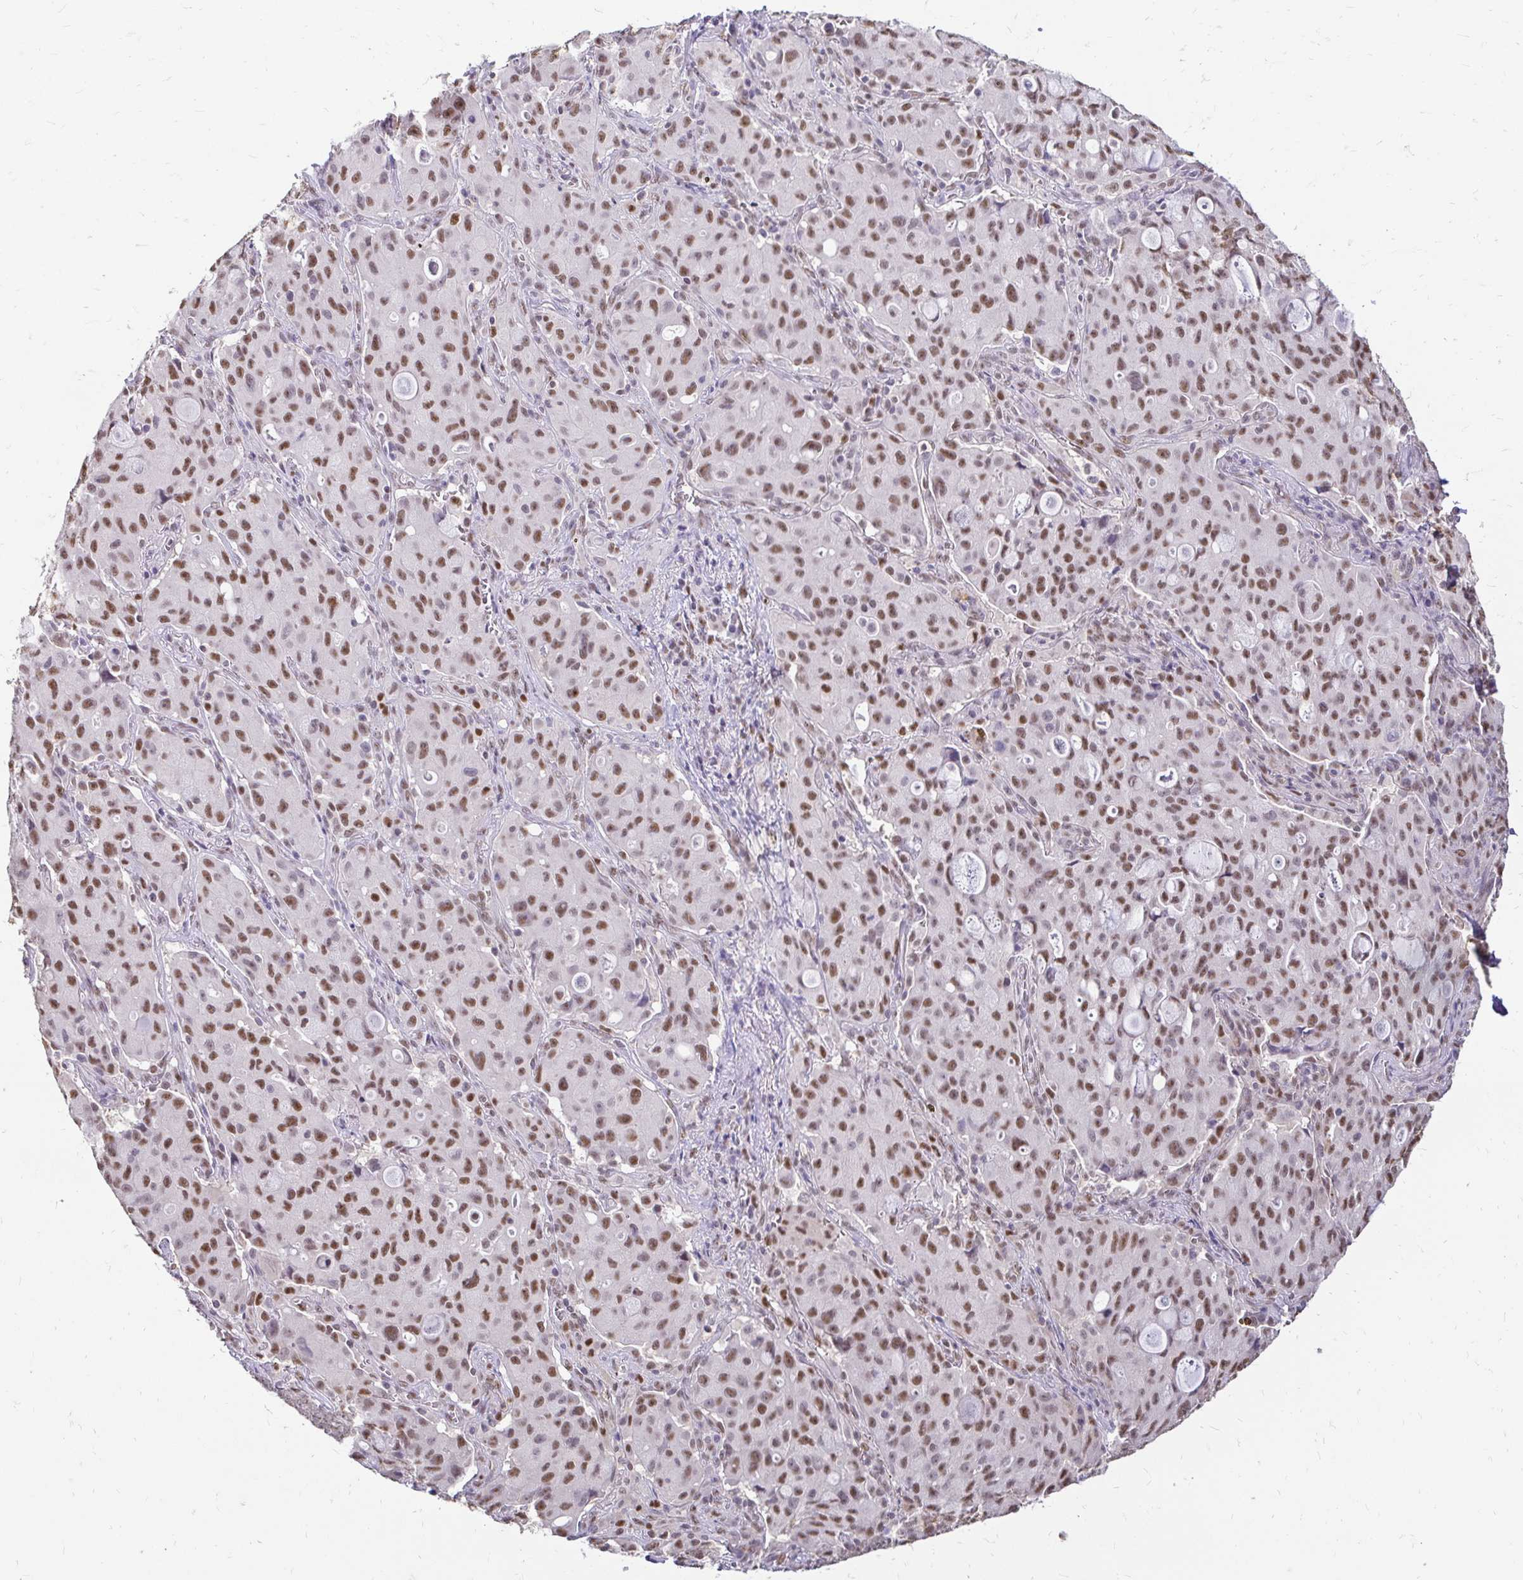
{"staining": {"intensity": "moderate", "quantity": ">75%", "location": "nuclear"}, "tissue": "lung cancer", "cell_type": "Tumor cells", "image_type": "cancer", "snomed": [{"axis": "morphology", "description": "Adenocarcinoma, NOS"}, {"axis": "topography", "description": "Lung"}], "caption": "Moderate nuclear positivity is appreciated in about >75% of tumor cells in lung cancer (adenocarcinoma).", "gene": "RIMS4", "patient": {"sex": "female", "age": 44}}